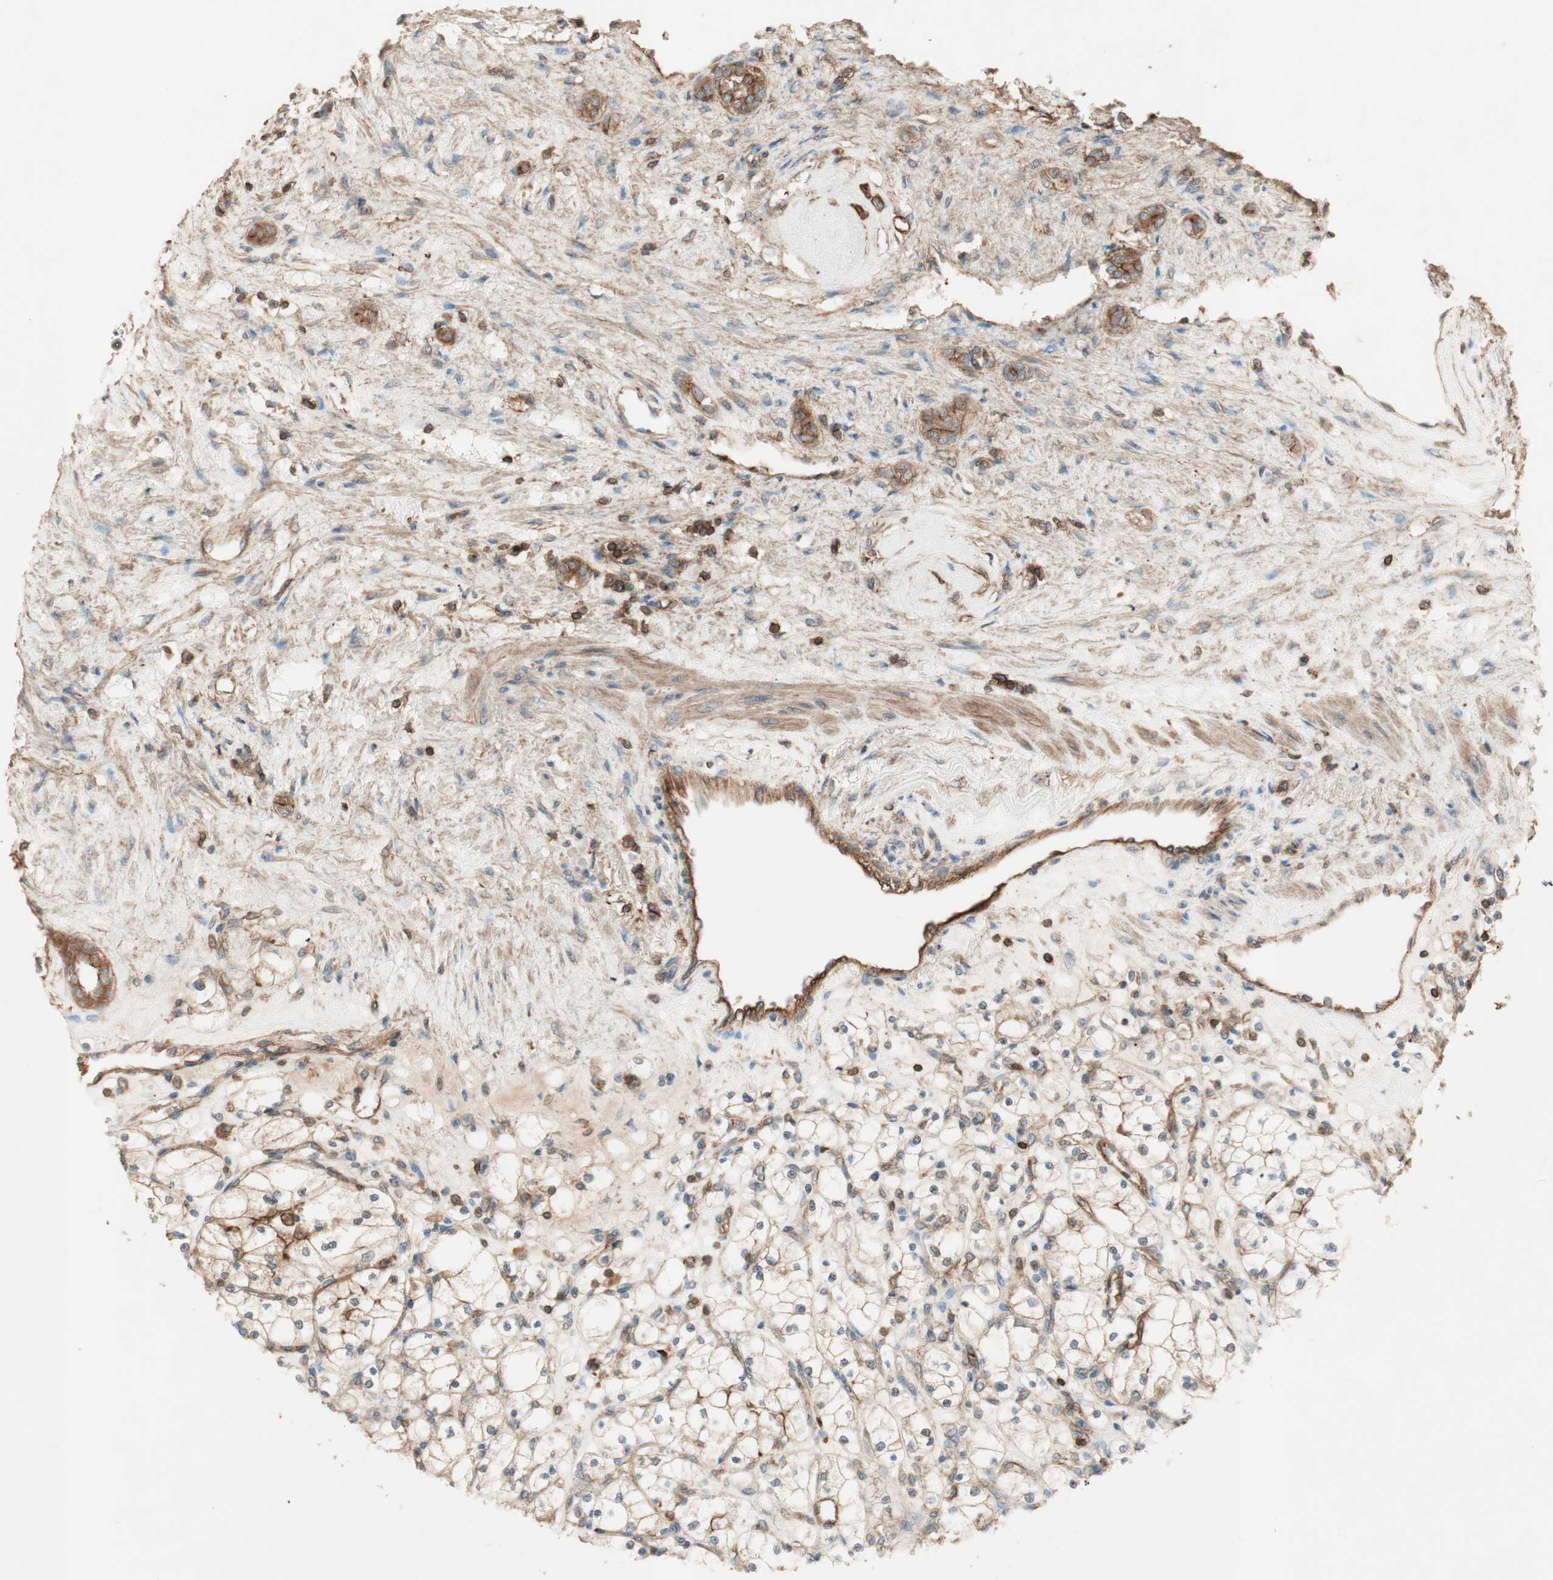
{"staining": {"intensity": "moderate", "quantity": "25%-75%", "location": "cytoplasmic/membranous"}, "tissue": "renal cancer", "cell_type": "Tumor cells", "image_type": "cancer", "snomed": [{"axis": "morphology", "description": "Adenocarcinoma, NOS"}, {"axis": "topography", "description": "Kidney"}], "caption": "Renal adenocarcinoma stained for a protein (brown) demonstrates moderate cytoplasmic/membranous positive staining in about 25%-75% of tumor cells.", "gene": "TCP11L1", "patient": {"sex": "female", "age": 83}}